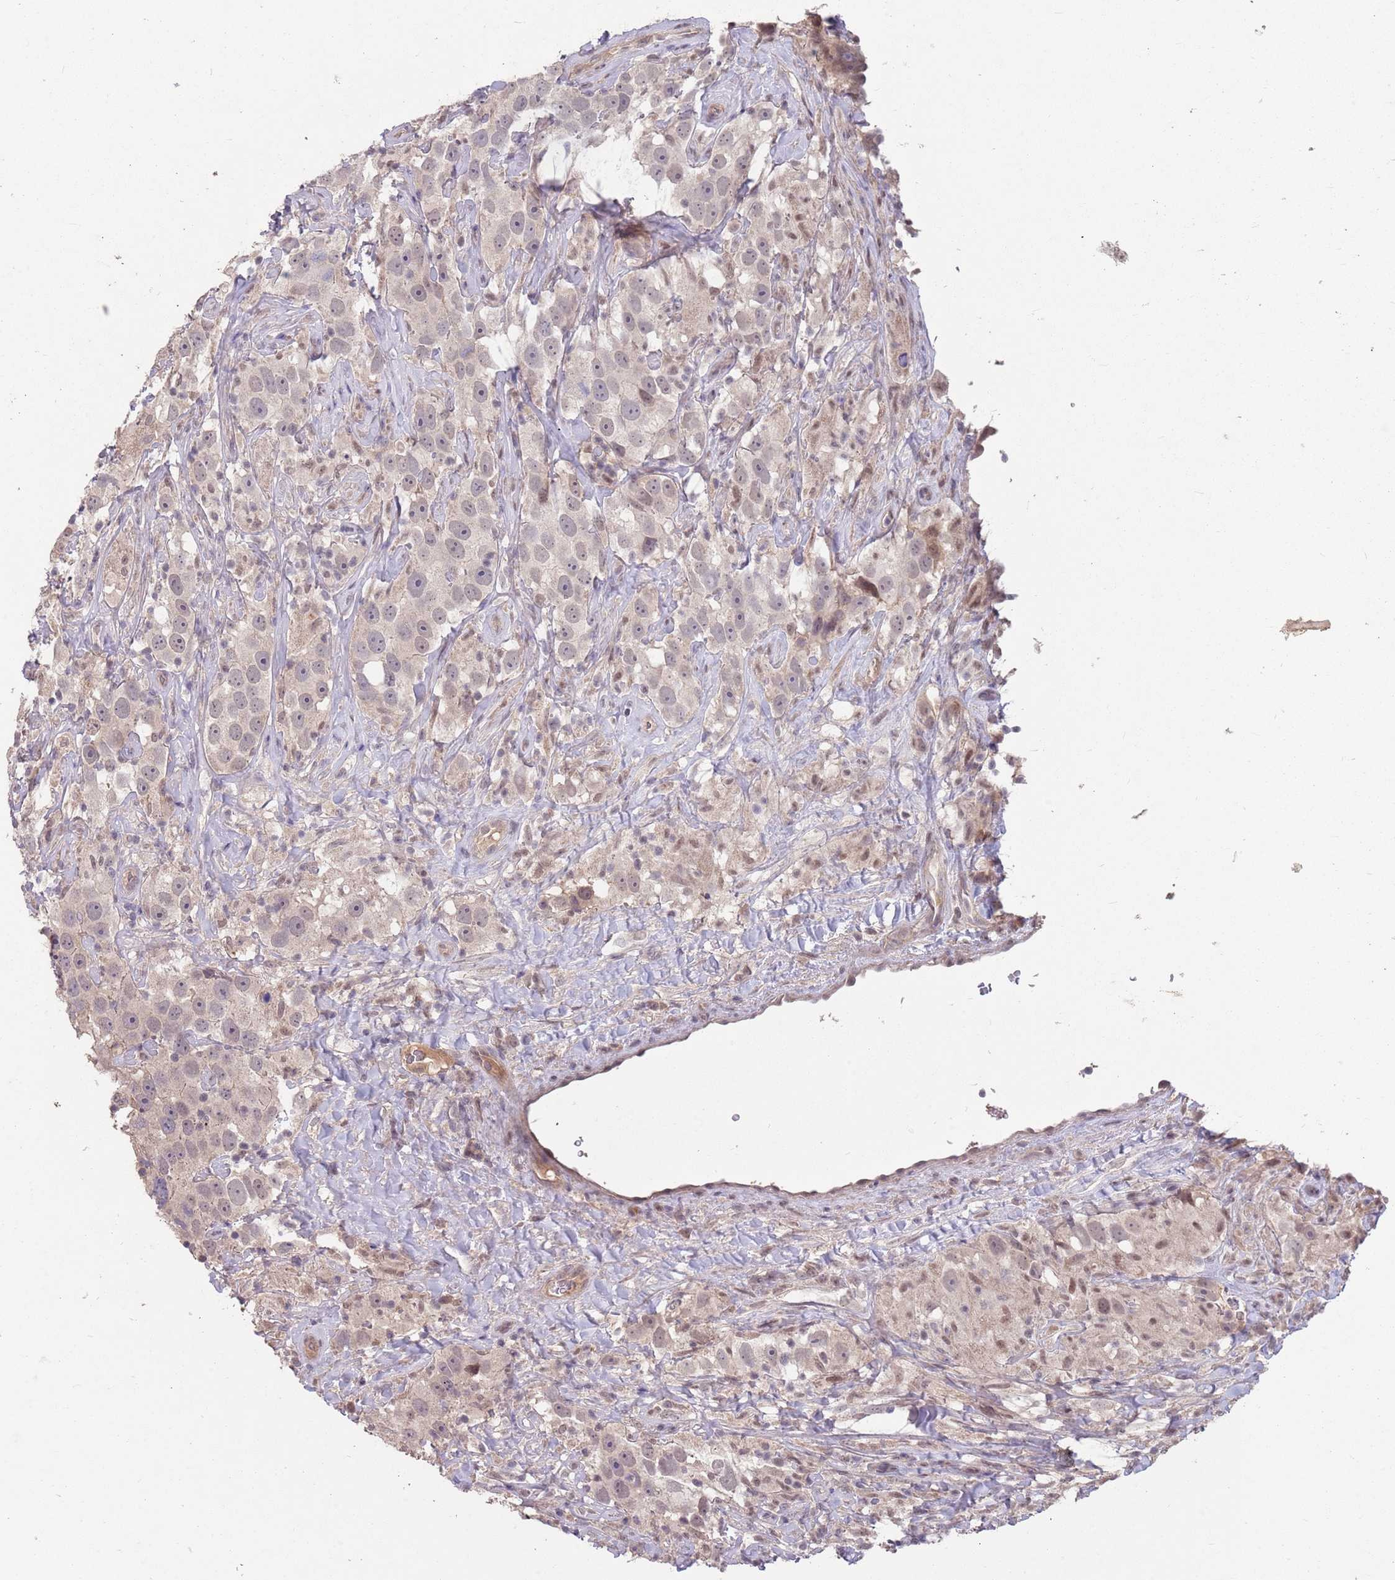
{"staining": {"intensity": "weak", "quantity": "<25%", "location": "cytoplasmic/membranous"}, "tissue": "testis cancer", "cell_type": "Tumor cells", "image_type": "cancer", "snomed": [{"axis": "morphology", "description": "Seminoma, NOS"}, {"axis": "topography", "description": "Testis"}], "caption": "Testis seminoma was stained to show a protein in brown. There is no significant expression in tumor cells. (Immunohistochemistry (ihc), brightfield microscopy, high magnification).", "gene": "MEI1", "patient": {"sex": "male", "age": 49}}